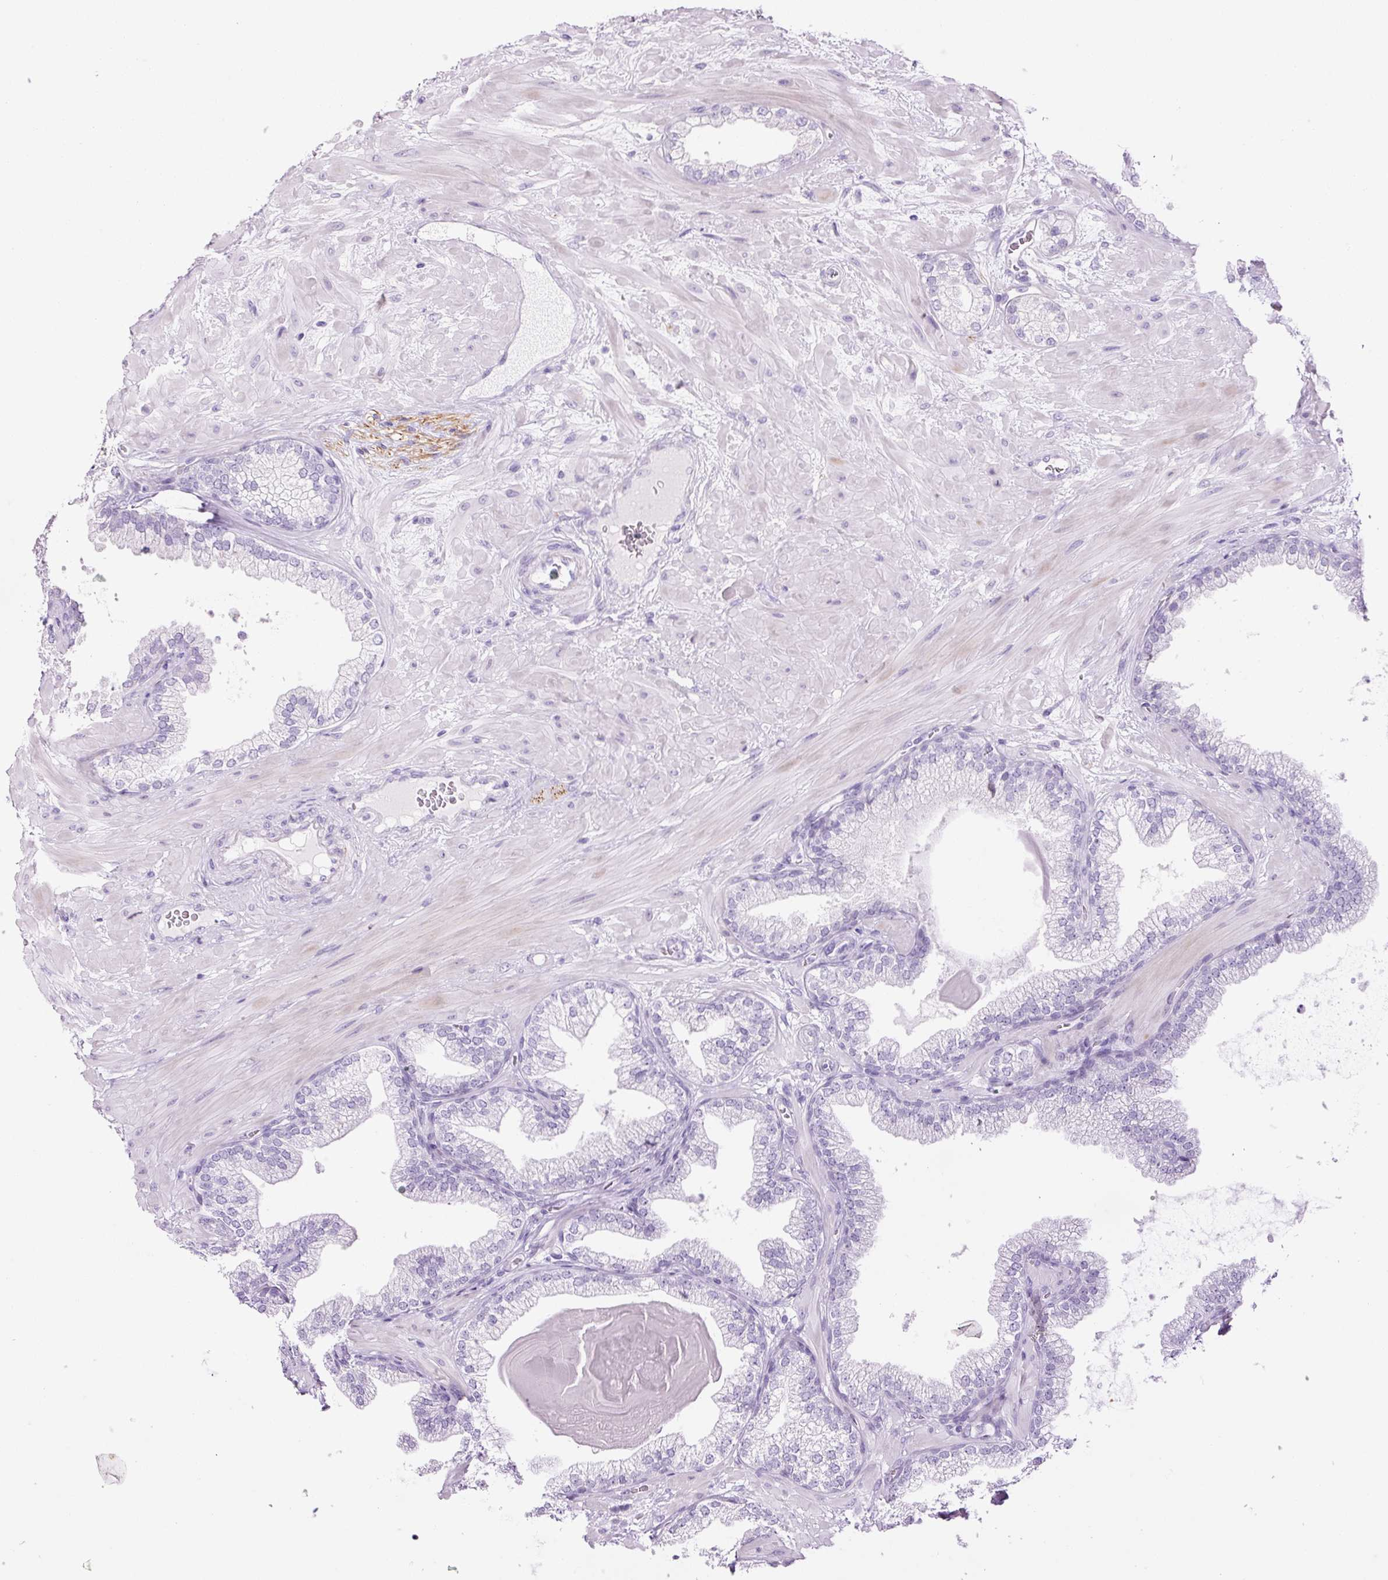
{"staining": {"intensity": "negative", "quantity": "none", "location": "none"}, "tissue": "prostate cancer", "cell_type": "Tumor cells", "image_type": "cancer", "snomed": [{"axis": "morphology", "description": "Adenocarcinoma, Low grade"}, {"axis": "topography", "description": "Prostate"}], "caption": "DAB (3,3'-diaminobenzidine) immunohistochemical staining of adenocarcinoma (low-grade) (prostate) demonstrates no significant positivity in tumor cells.", "gene": "ANKRD20A1", "patient": {"sex": "male", "age": 61}}